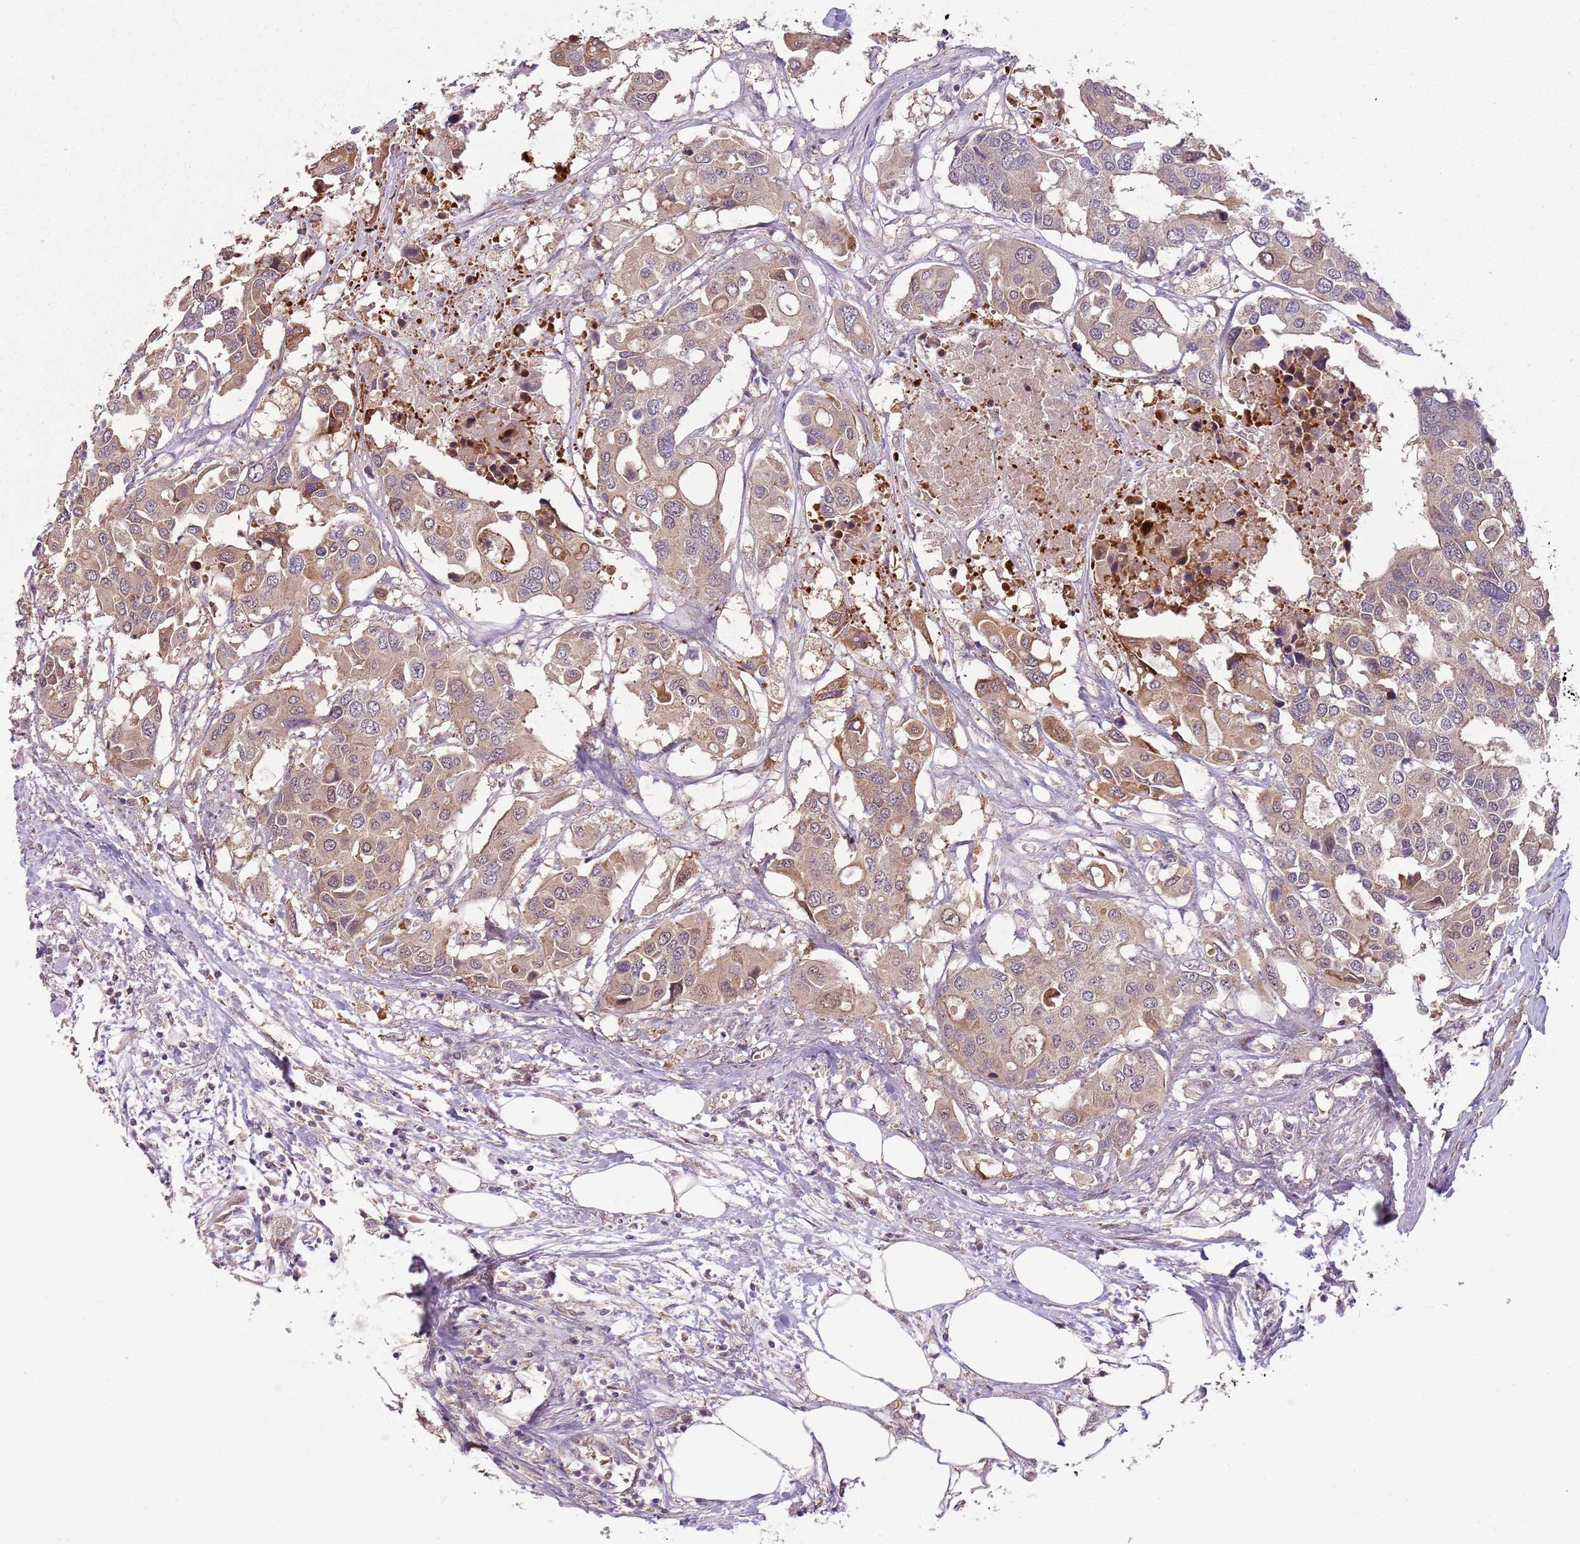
{"staining": {"intensity": "moderate", "quantity": ">75%", "location": "cytoplasmic/membranous"}, "tissue": "colorectal cancer", "cell_type": "Tumor cells", "image_type": "cancer", "snomed": [{"axis": "morphology", "description": "Adenocarcinoma, NOS"}, {"axis": "topography", "description": "Colon"}], "caption": "Colorectal cancer (adenocarcinoma) tissue shows moderate cytoplasmic/membranous positivity in about >75% of tumor cells", "gene": "TEKT4", "patient": {"sex": "male", "age": 77}}